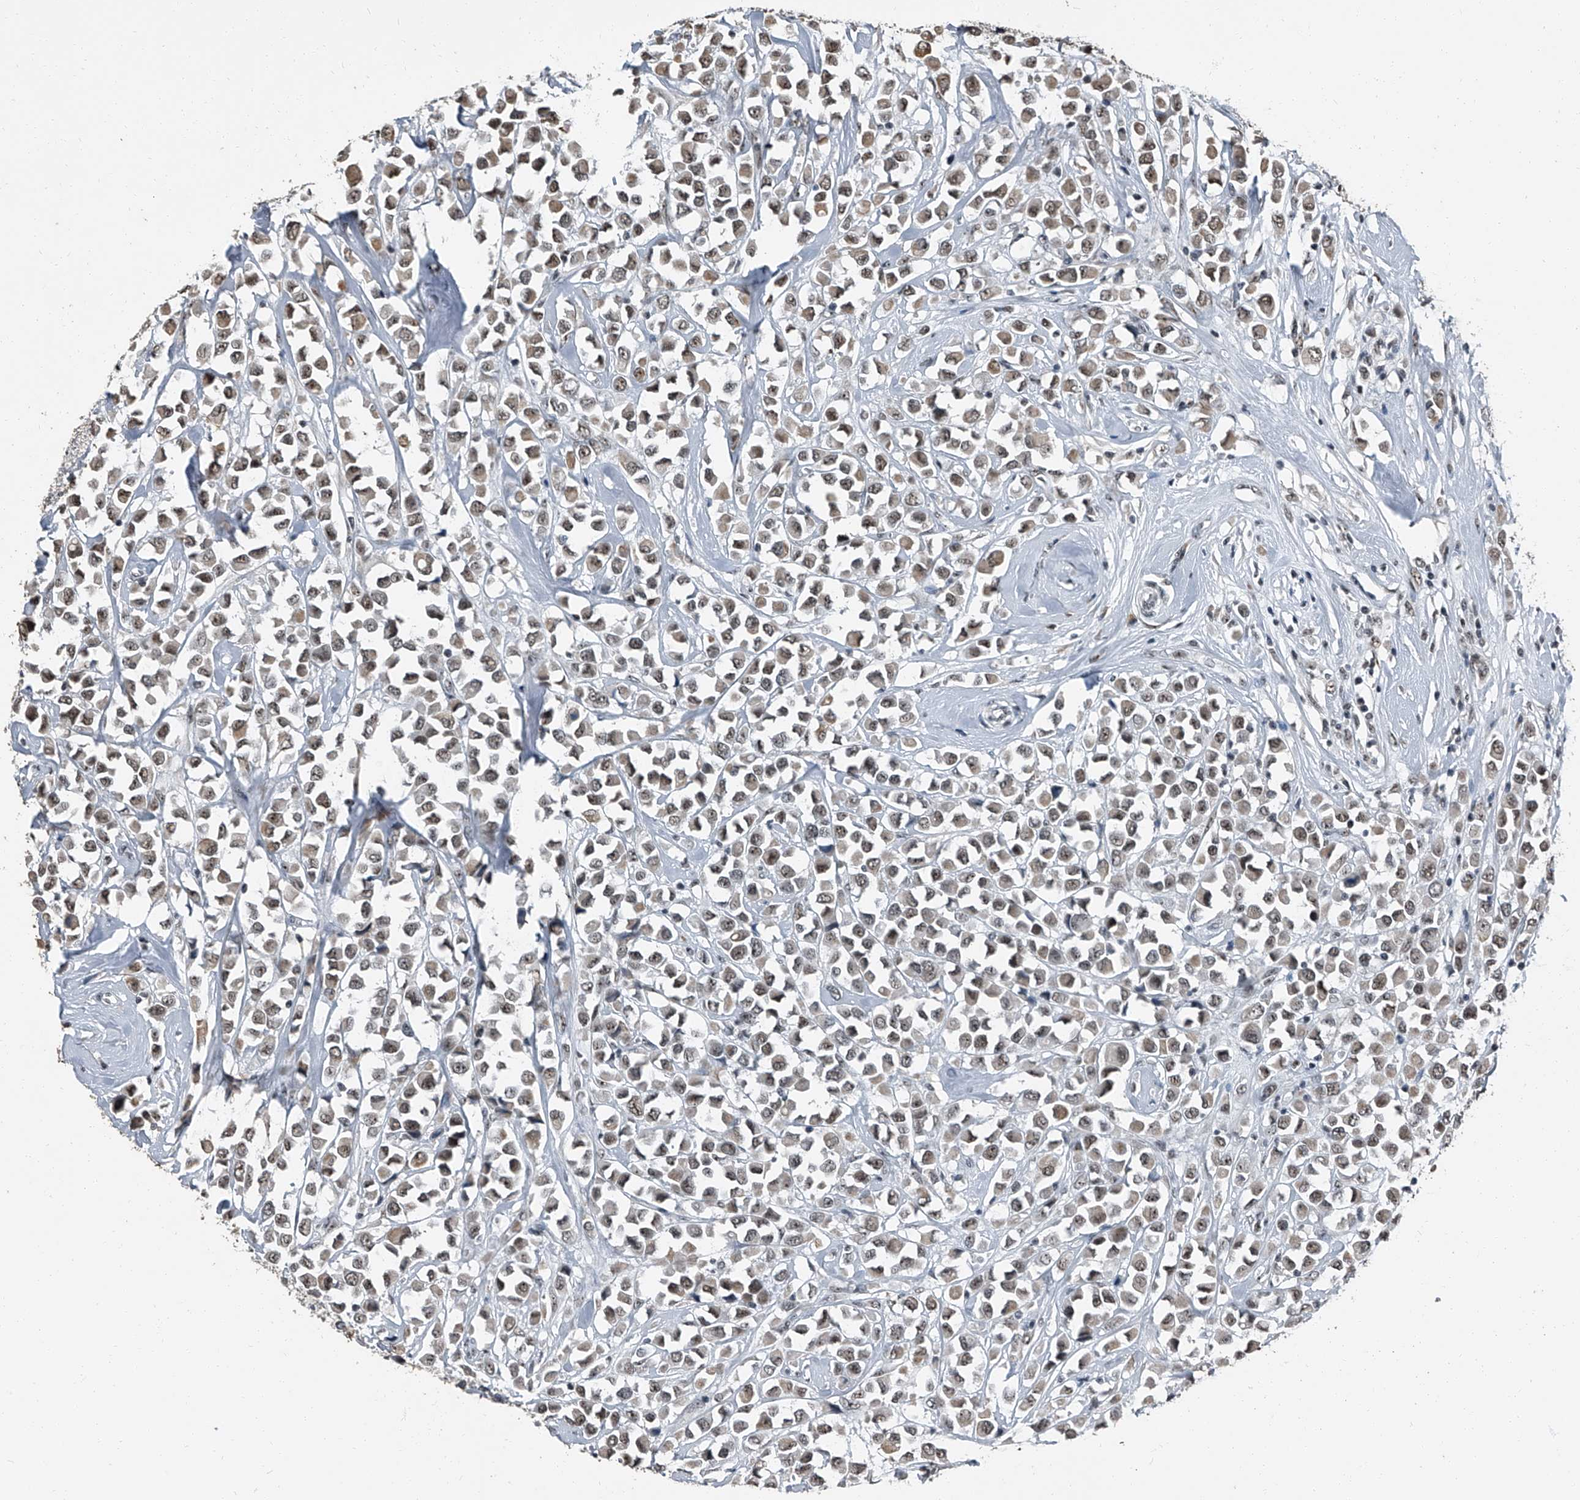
{"staining": {"intensity": "moderate", "quantity": ">75%", "location": "nuclear"}, "tissue": "breast cancer", "cell_type": "Tumor cells", "image_type": "cancer", "snomed": [{"axis": "morphology", "description": "Duct carcinoma"}, {"axis": "topography", "description": "Breast"}], "caption": "The image displays immunohistochemical staining of invasive ductal carcinoma (breast). There is moderate nuclear staining is present in about >75% of tumor cells.", "gene": "TCOF1", "patient": {"sex": "female", "age": 61}}